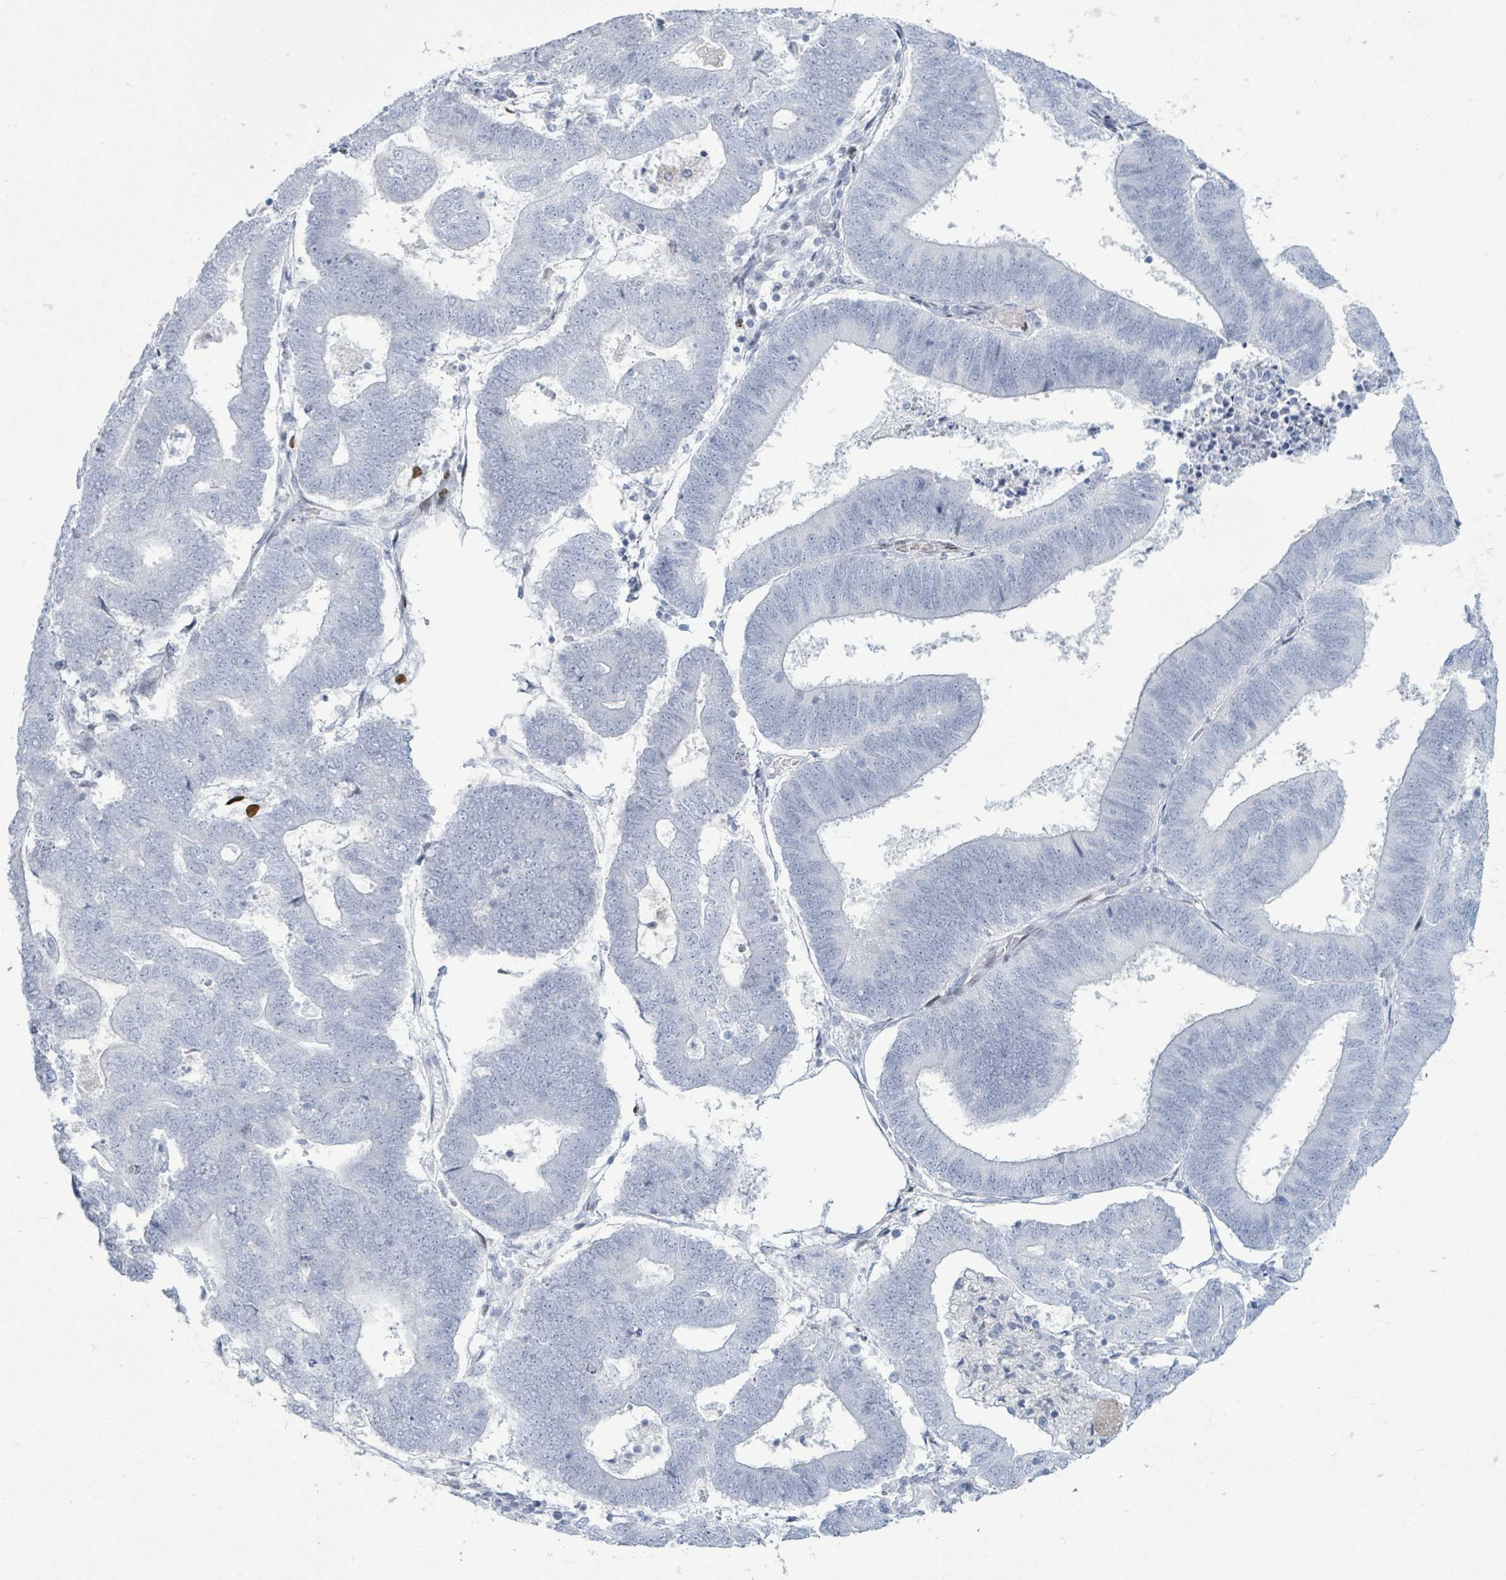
{"staining": {"intensity": "negative", "quantity": "none", "location": "none"}, "tissue": "endometrial cancer", "cell_type": "Tumor cells", "image_type": "cancer", "snomed": [{"axis": "morphology", "description": "Adenocarcinoma, NOS"}, {"axis": "topography", "description": "Endometrium"}], "caption": "An immunohistochemistry (IHC) histopathology image of adenocarcinoma (endometrial) is shown. There is no staining in tumor cells of adenocarcinoma (endometrial).", "gene": "MALL", "patient": {"sex": "female", "age": 70}}